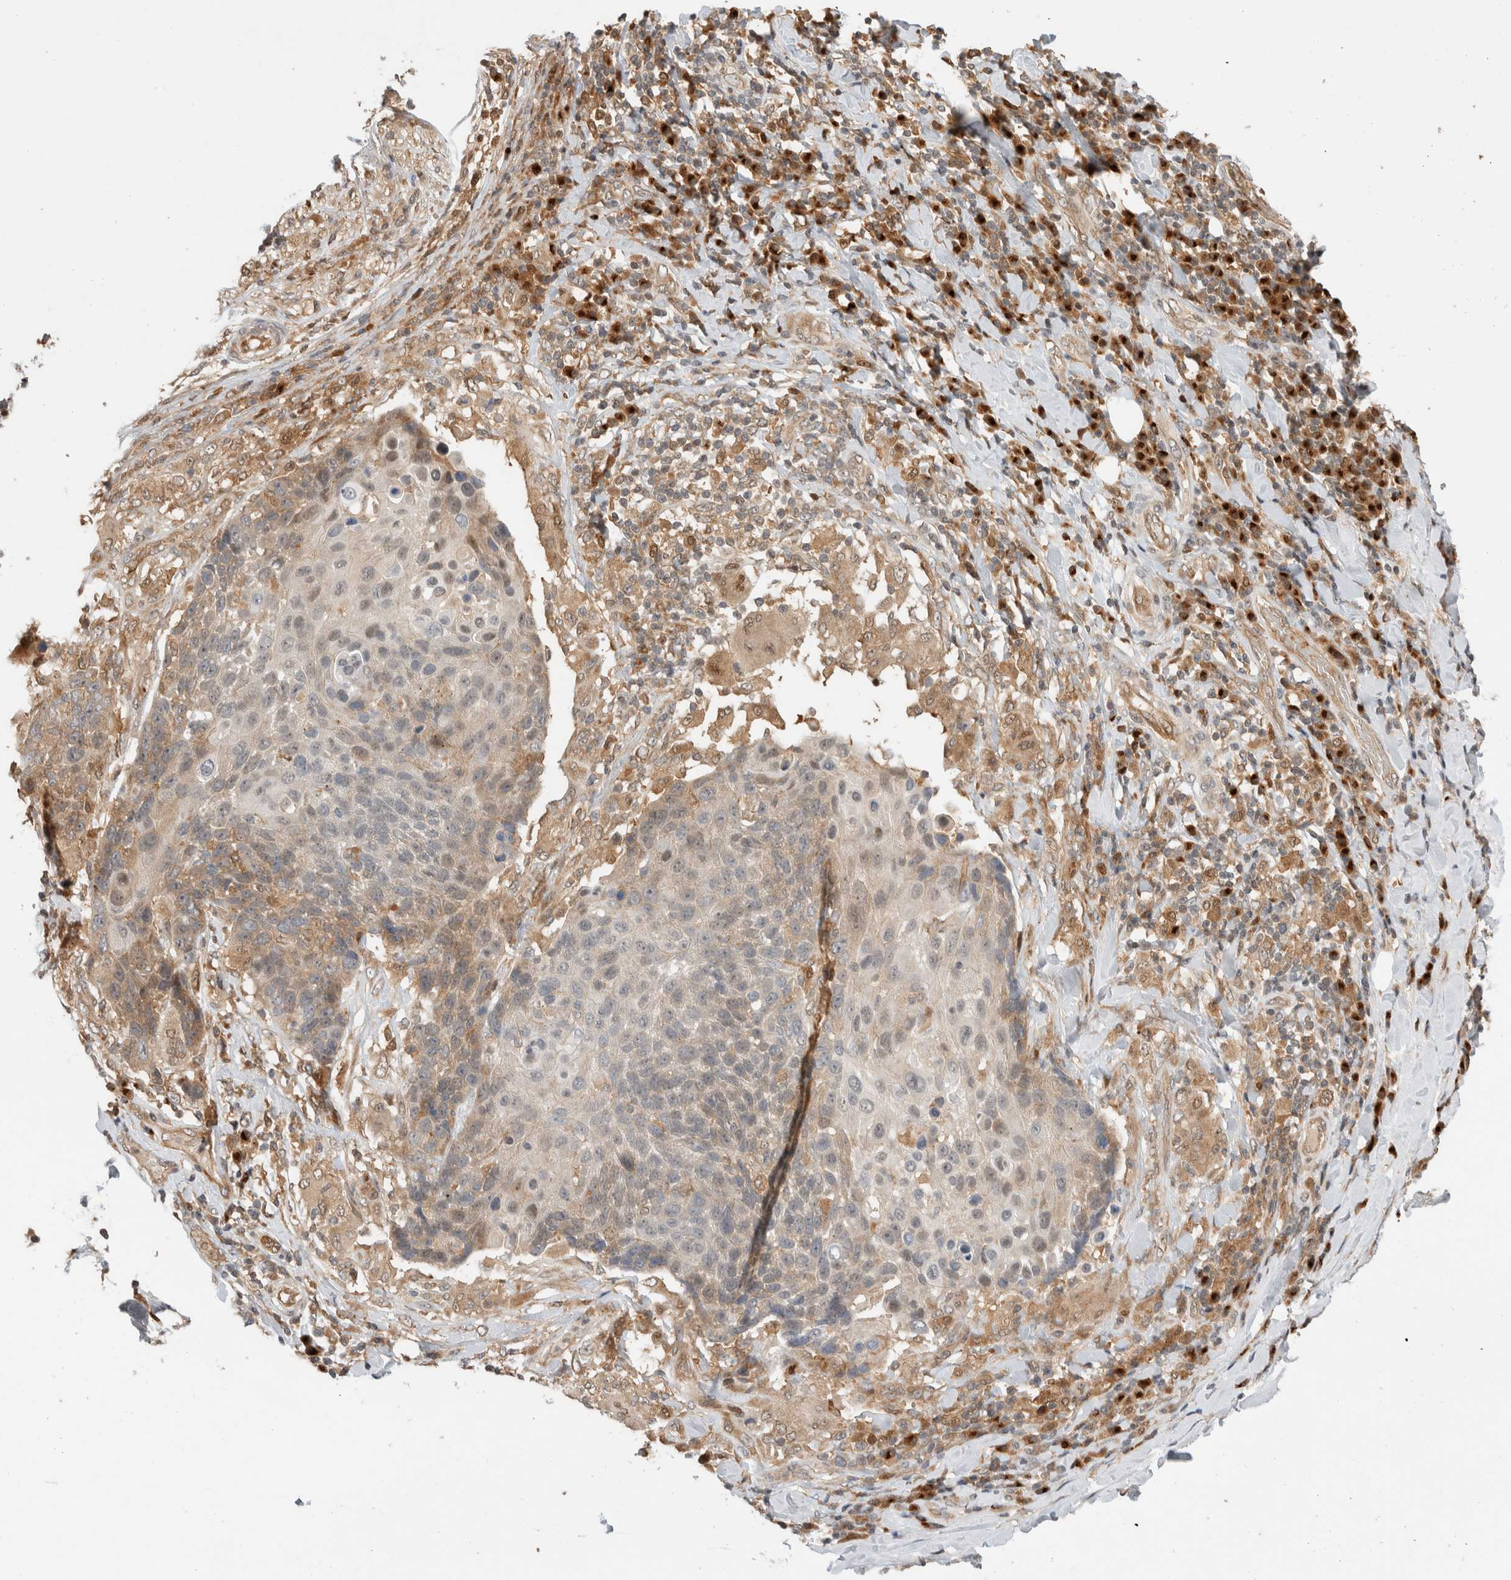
{"staining": {"intensity": "weak", "quantity": "<25%", "location": "cytoplasmic/membranous"}, "tissue": "lung cancer", "cell_type": "Tumor cells", "image_type": "cancer", "snomed": [{"axis": "morphology", "description": "Squamous cell carcinoma, NOS"}, {"axis": "topography", "description": "Lung"}], "caption": "Immunohistochemistry (IHC) of squamous cell carcinoma (lung) exhibits no positivity in tumor cells.", "gene": "OTUD6B", "patient": {"sex": "male", "age": 66}}